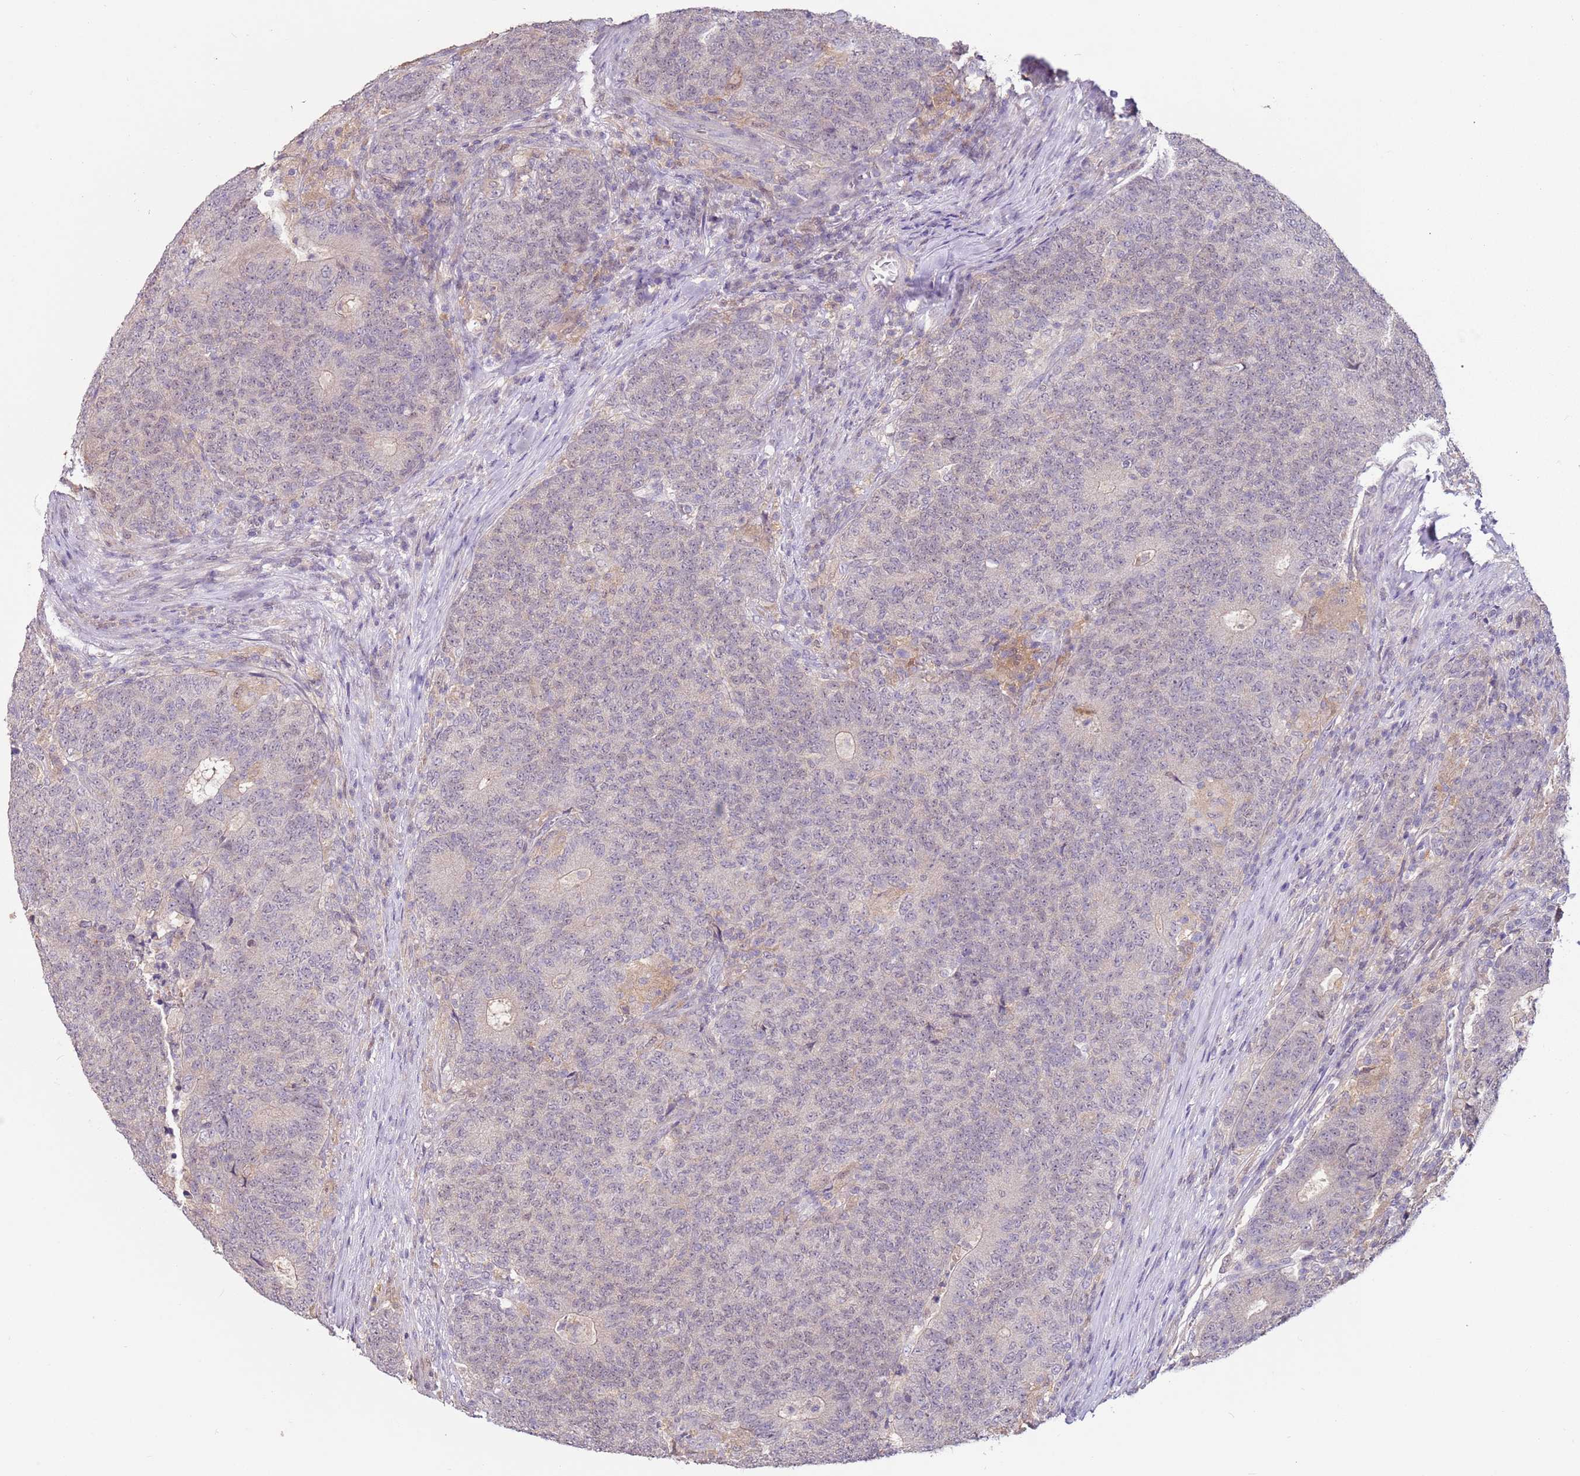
{"staining": {"intensity": "negative", "quantity": "none", "location": "none"}, "tissue": "colorectal cancer", "cell_type": "Tumor cells", "image_type": "cancer", "snomed": [{"axis": "morphology", "description": "Adenocarcinoma, NOS"}, {"axis": "topography", "description": "Colon"}], "caption": "DAB (3,3'-diaminobenzidine) immunohistochemical staining of adenocarcinoma (colorectal) displays no significant positivity in tumor cells.", "gene": "MDH1", "patient": {"sex": "female", "age": 75}}